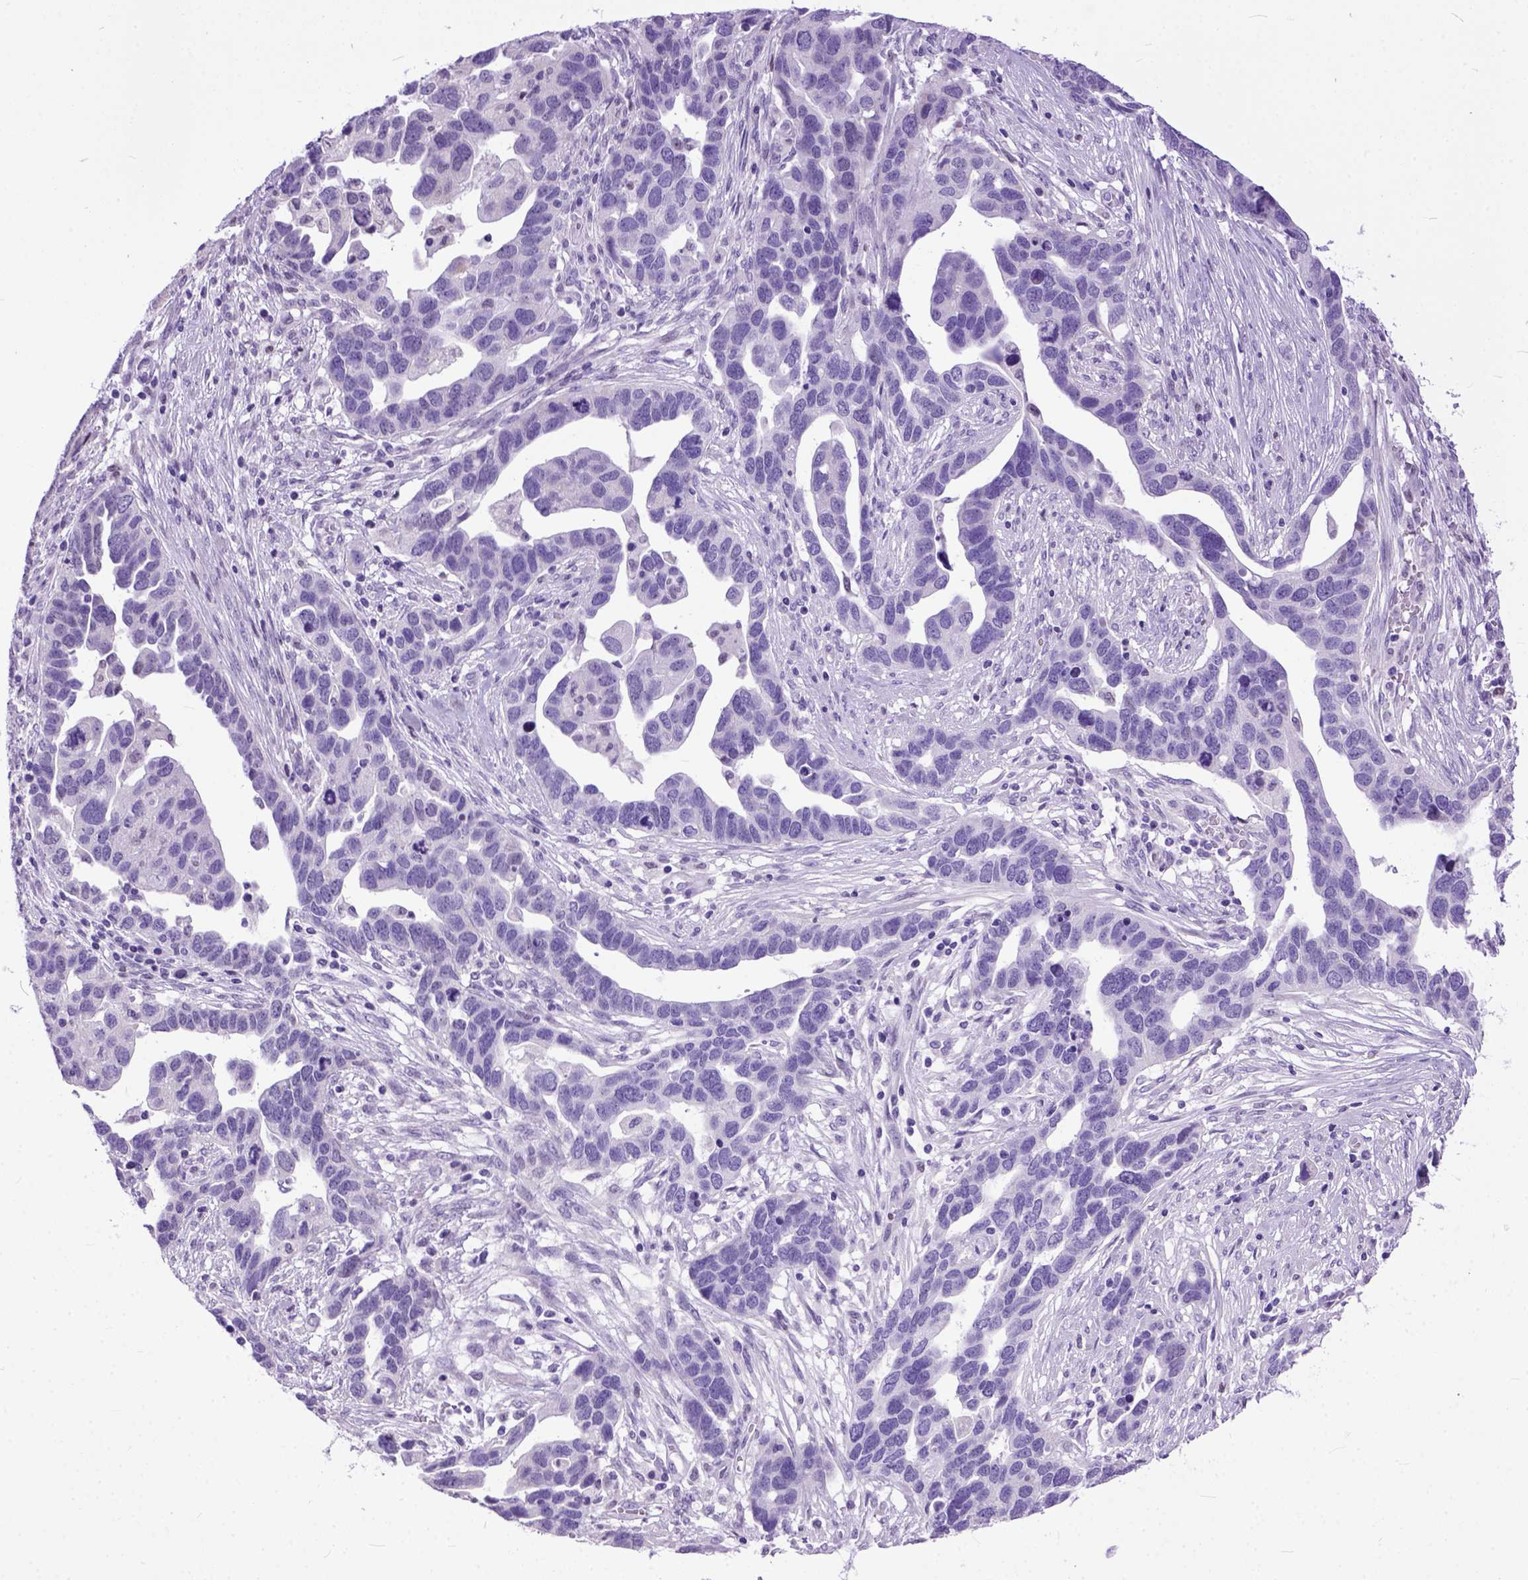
{"staining": {"intensity": "negative", "quantity": "none", "location": "none"}, "tissue": "ovarian cancer", "cell_type": "Tumor cells", "image_type": "cancer", "snomed": [{"axis": "morphology", "description": "Cystadenocarcinoma, serous, NOS"}, {"axis": "topography", "description": "Ovary"}], "caption": "Tumor cells show no significant protein positivity in ovarian serous cystadenocarcinoma. The staining is performed using DAB brown chromogen with nuclei counter-stained in using hematoxylin.", "gene": "CRB1", "patient": {"sex": "female", "age": 54}}